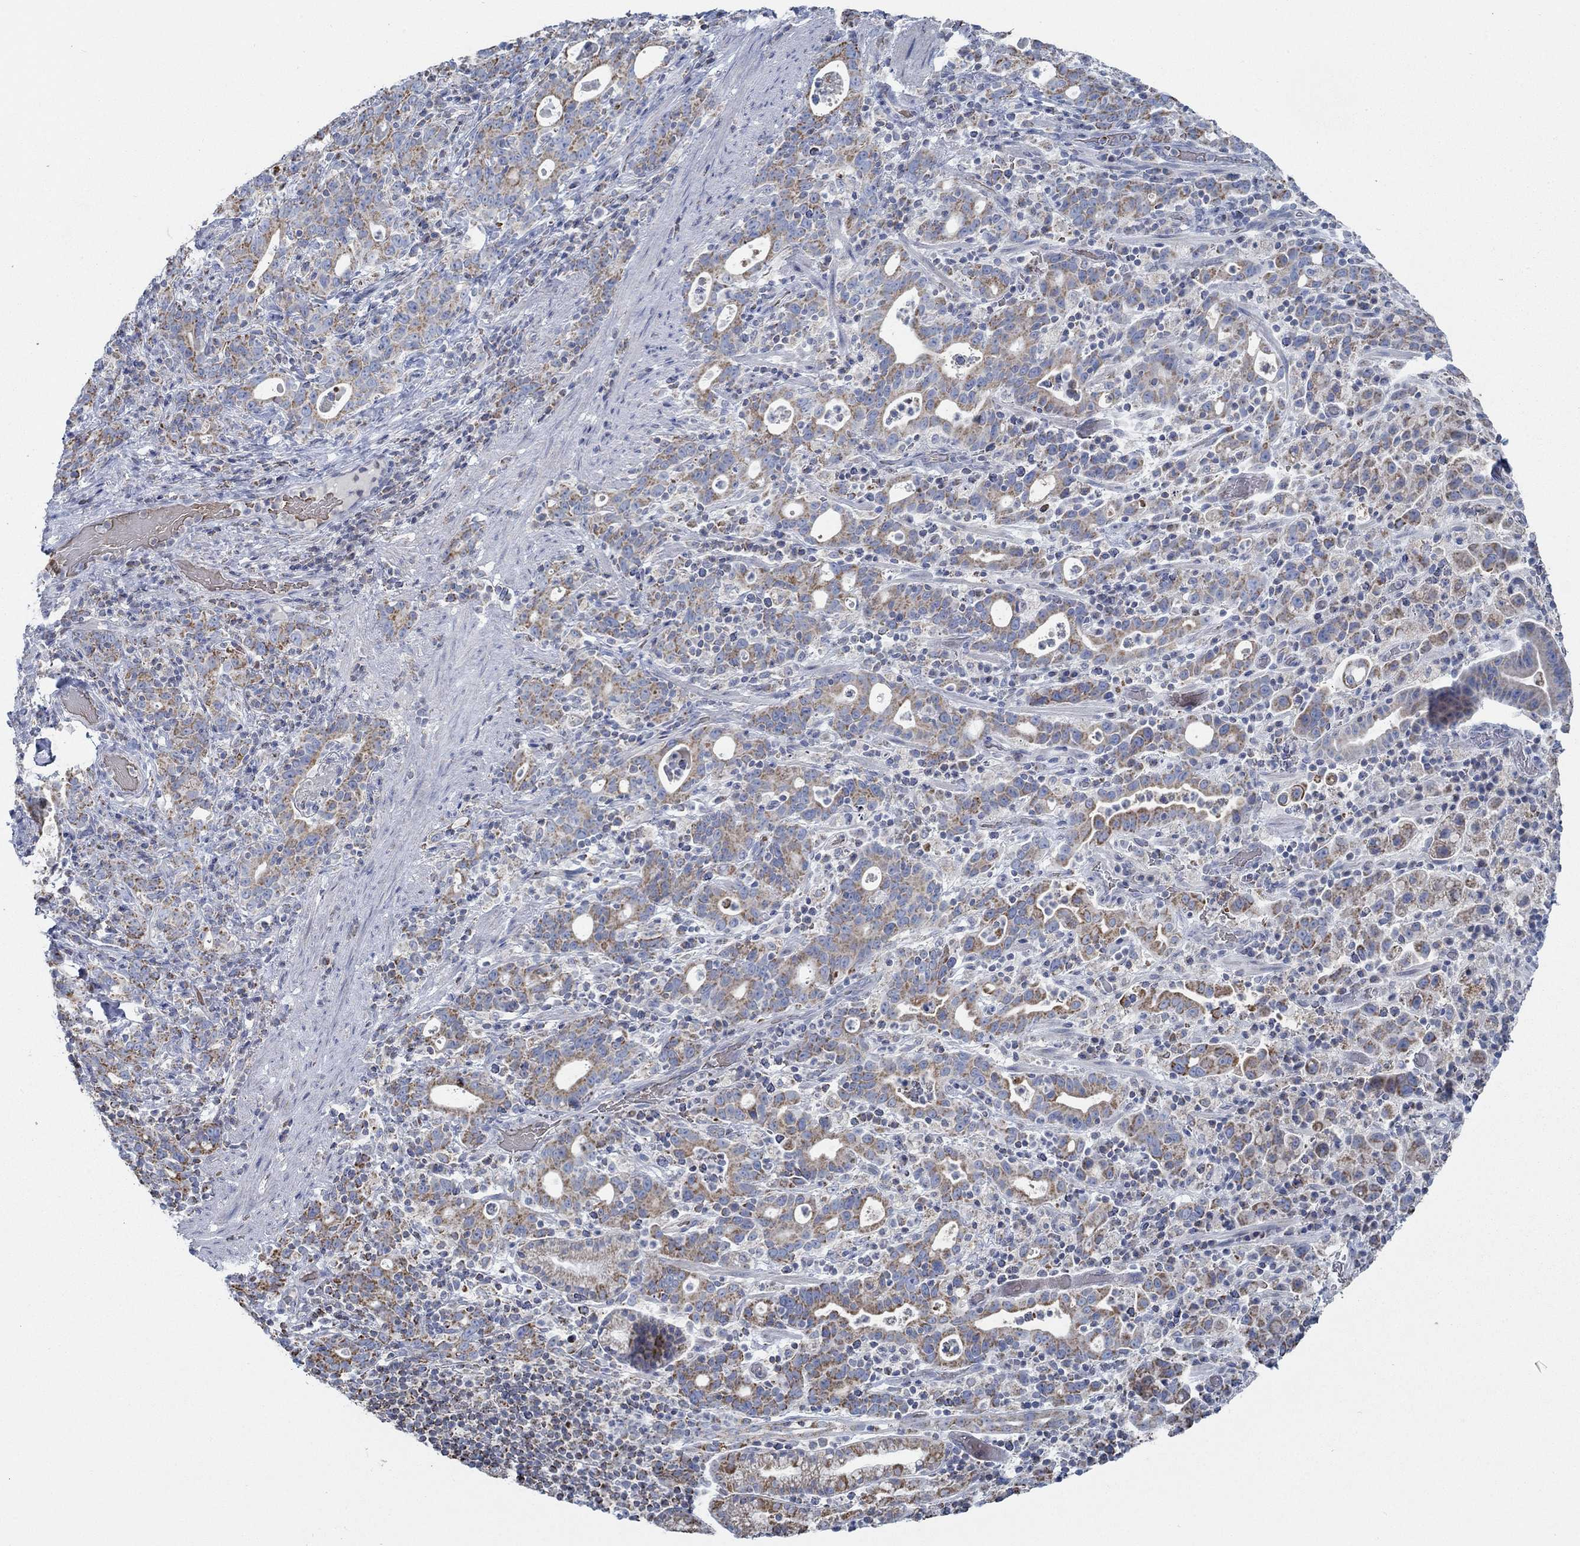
{"staining": {"intensity": "strong", "quantity": ">75%", "location": "cytoplasmic/membranous"}, "tissue": "stomach cancer", "cell_type": "Tumor cells", "image_type": "cancer", "snomed": [{"axis": "morphology", "description": "Adenocarcinoma, NOS"}, {"axis": "topography", "description": "Stomach"}], "caption": "Immunohistochemical staining of human stomach cancer (adenocarcinoma) shows high levels of strong cytoplasmic/membranous staining in about >75% of tumor cells.", "gene": "GLOD5", "patient": {"sex": "male", "age": 79}}